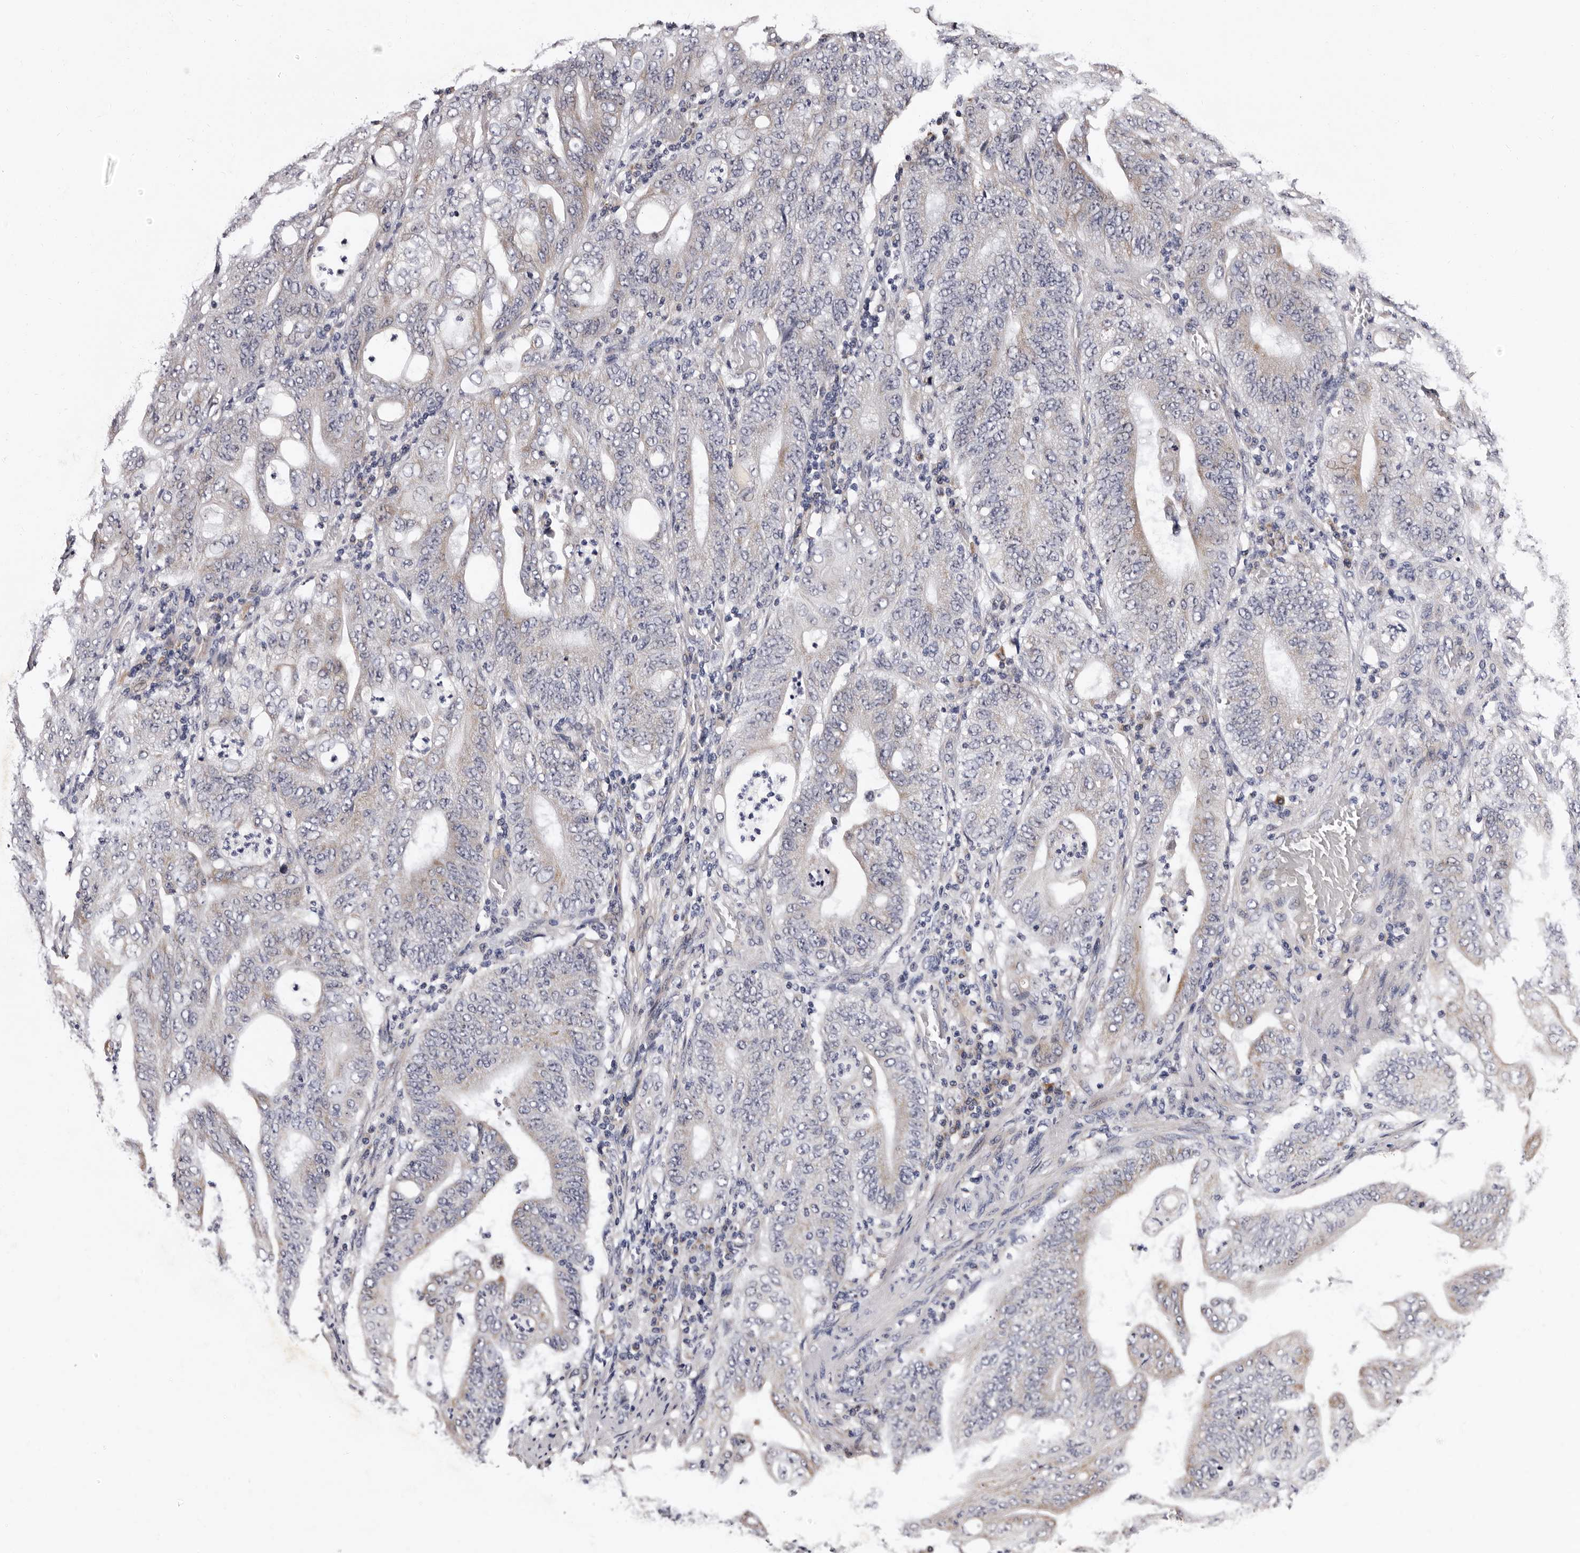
{"staining": {"intensity": "weak", "quantity": "25%-75%", "location": "cytoplasmic/membranous"}, "tissue": "stomach cancer", "cell_type": "Tumor cells", "image_type": "cancer", "snomed": [{"axis": "morphology", "description": "Adenocarcinoma, NOS"}, {"axis": "topography", "description": "Stomach"}], "caption": "Protein staining by immunohistochemistry (IHC) demonstrates weak cytoplasmic/membranous expression in about 25%-75% of tumor cells in adenocarcinoma (stomach).", "gene": "TAF4B", "patient": {"sex": "female", "age": 73}}